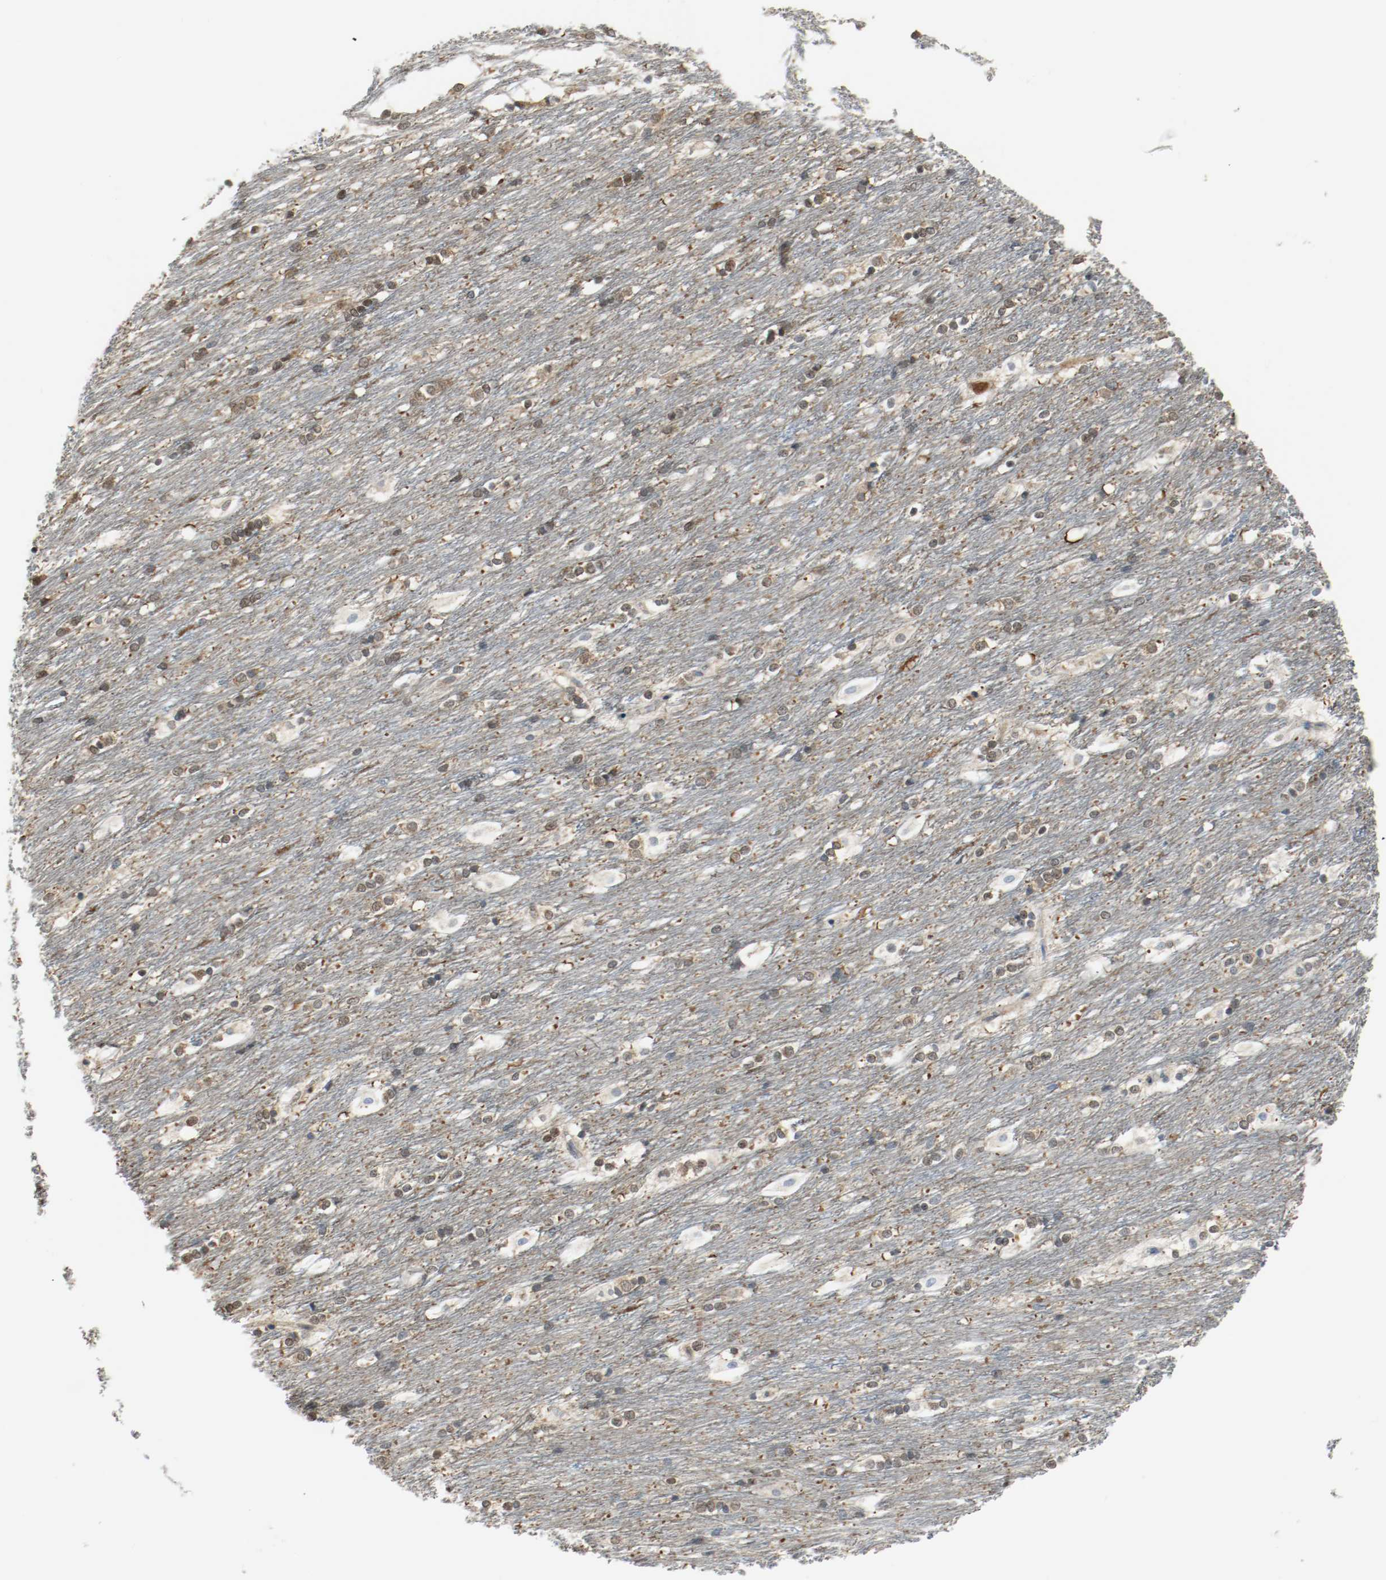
{"staining": {"intensity": "moderate", "quantity": "25%-75%", "location": "cytoplasmic/membranous,nuclear"}, "tissue": "caudate", "cell_type": "Glial cells", "image_type": "normal", "snomed": [{"axis": "morphology", "description": "Normal tissue, NOS"}, {"axis": "topography", "description": "Lateral ventricle wall"}], "caption": "Glial cells demonstrate medium levels of moderate cytoplasmic/membranous,nuclear expression in about 25%-75% of cells in normal caudate.", "gene": "PPME1", "patient": {"sex": "female", "age": 19}}